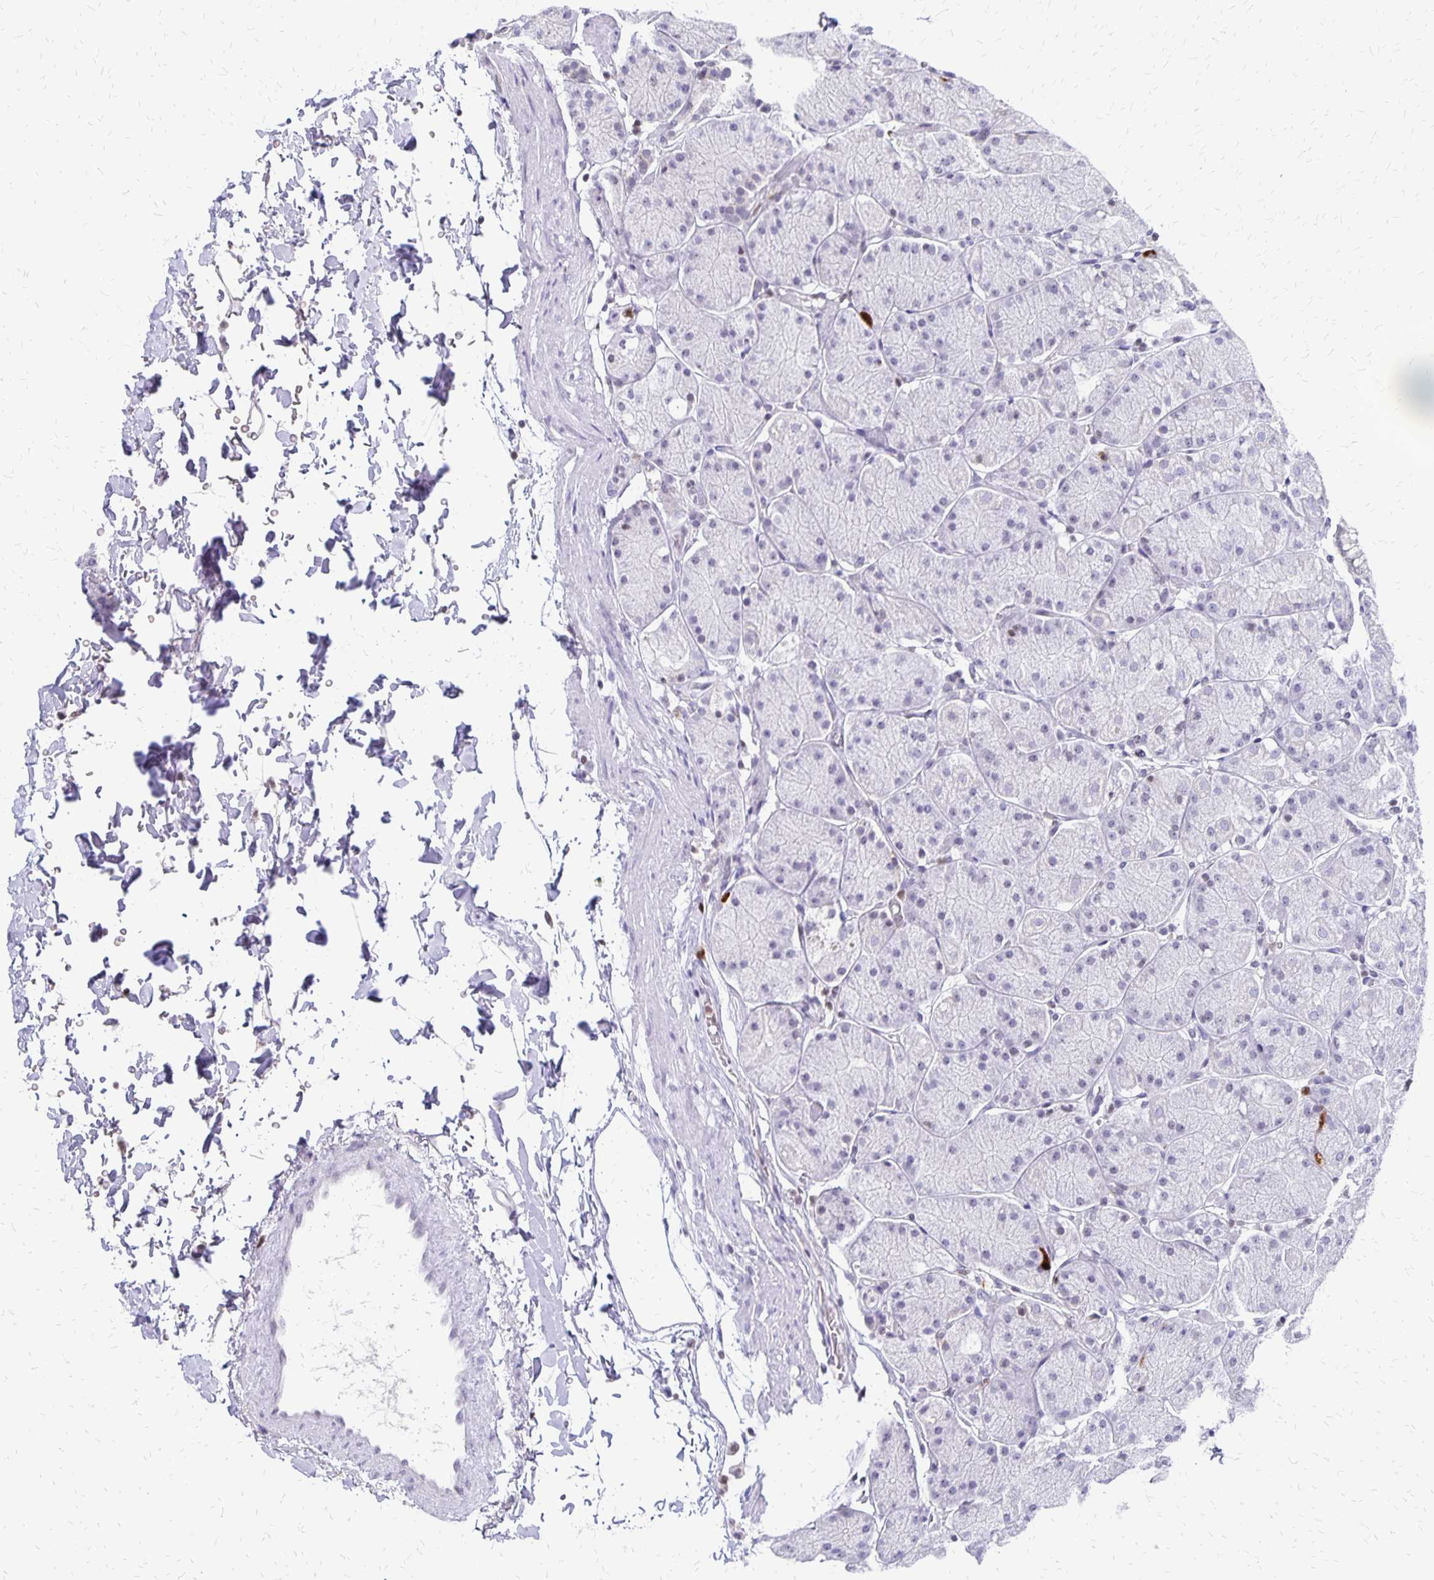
{"staining": {"intensity": "weak", "quantity": "<25%", "location": "nuclear"}, "tissue": "stomach", "cell_type": "Glandular cells", "image_type": "normal", "snomed": [{"axis": "morphology", "description": "Normal tissue, NOS"}, {"axis": "topography", "description": "Stomach, upper"}, {"axis": "topography", "description": "Stomach"}], "caption": "The image exhibits no staining of glandular cells in benign stomach.", "gene": "DCK", "patient": {"sex": "male", "age": 76}}